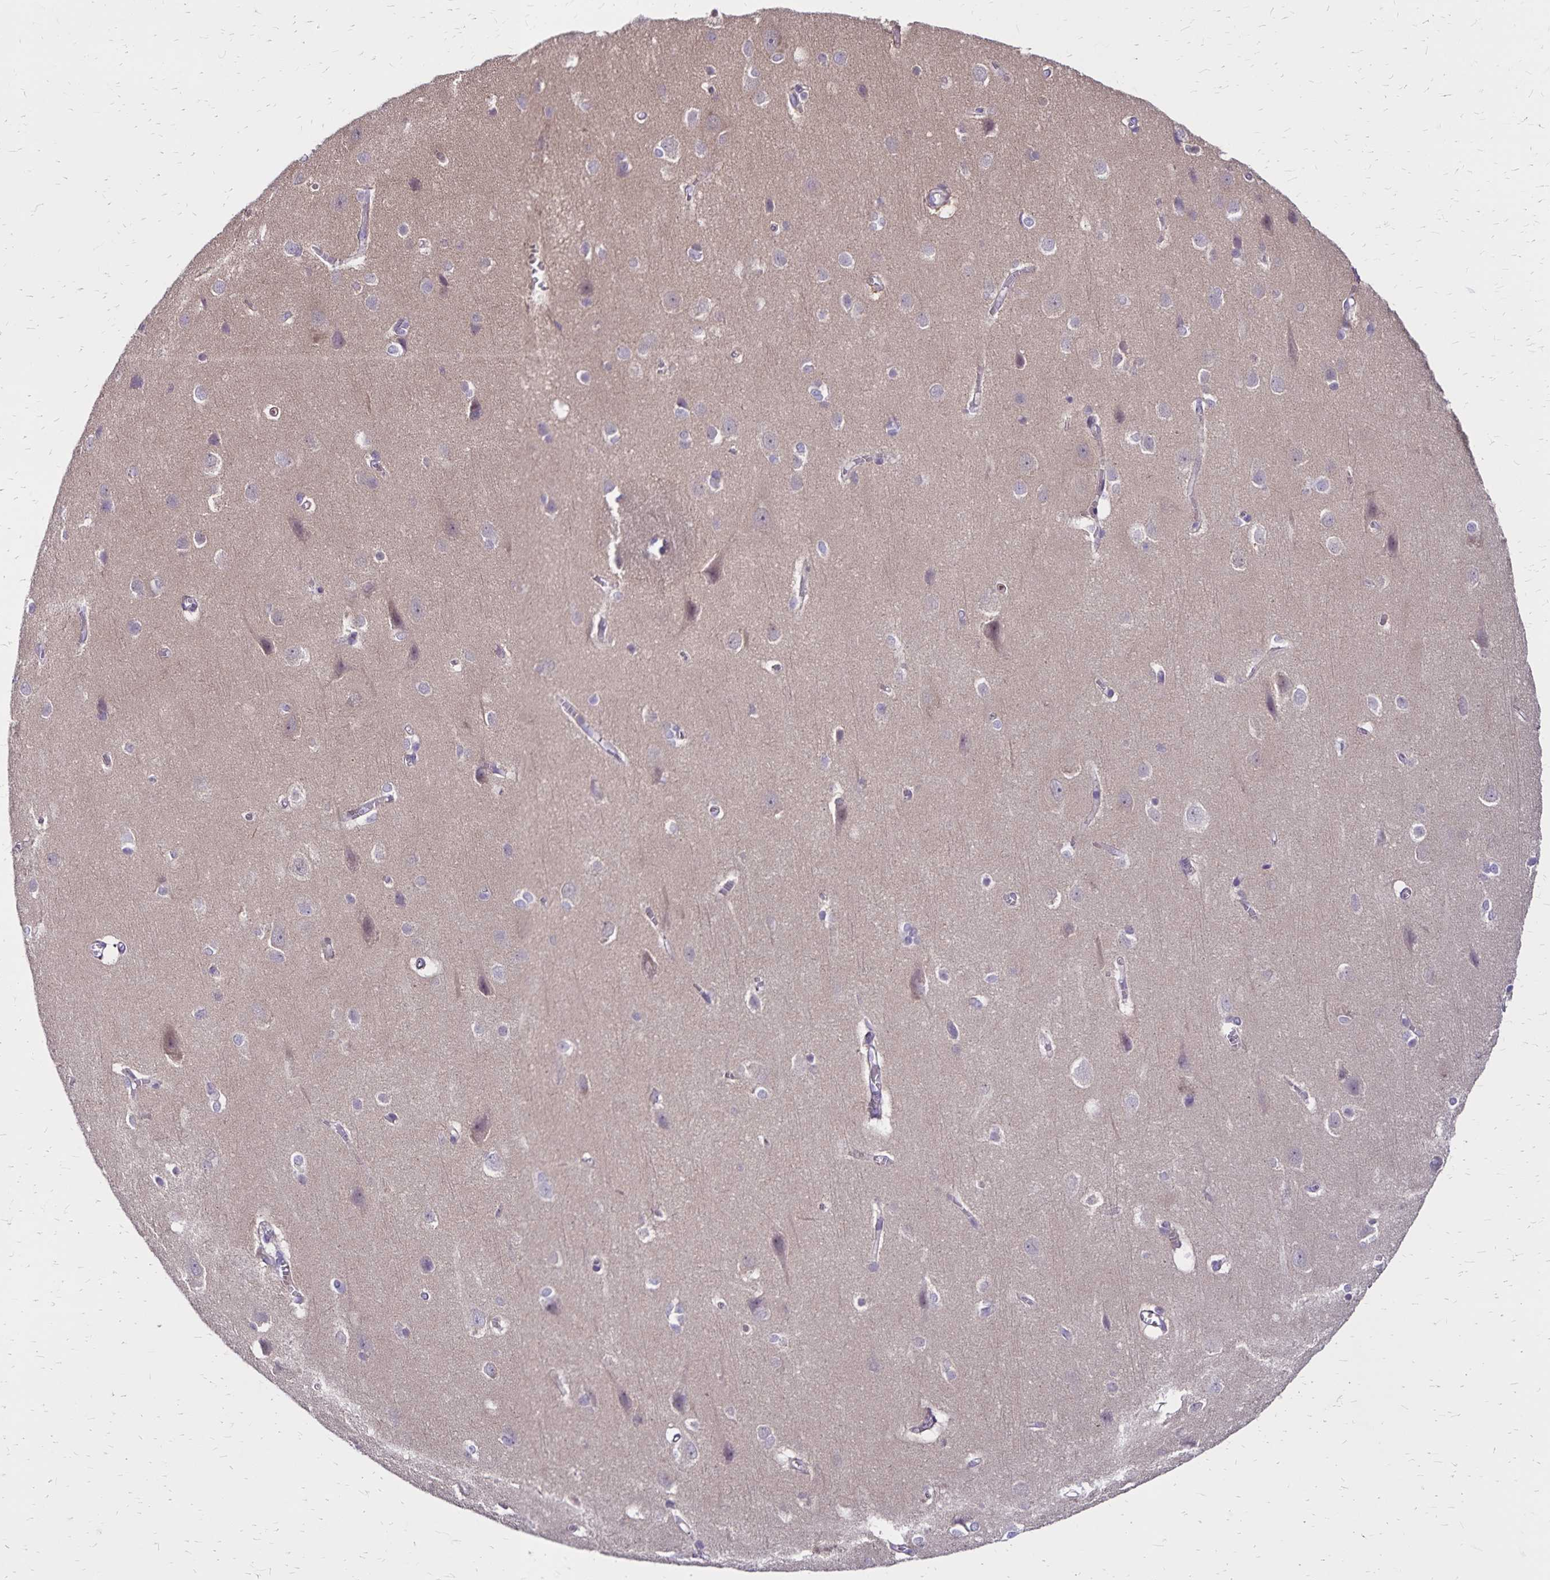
{"staining": {"intensity": "negative", "quantity": "none", "location": "none"}, "tissue": "cerebral cortex", "cell_type": "Endothelial cells", "image_type": "normal", "snomed": [{"axis": "morphology", "description": "Normal tissue, NOS"}, {"axis": "topography", "description": "Cerebral cortex"}], "caption": "Immunohistochemistry of unremarkable cerebral cortex shows no staining in endothelial cells.", "gene": "FSD1", "patient": {"sex": "male", "age": 37}}